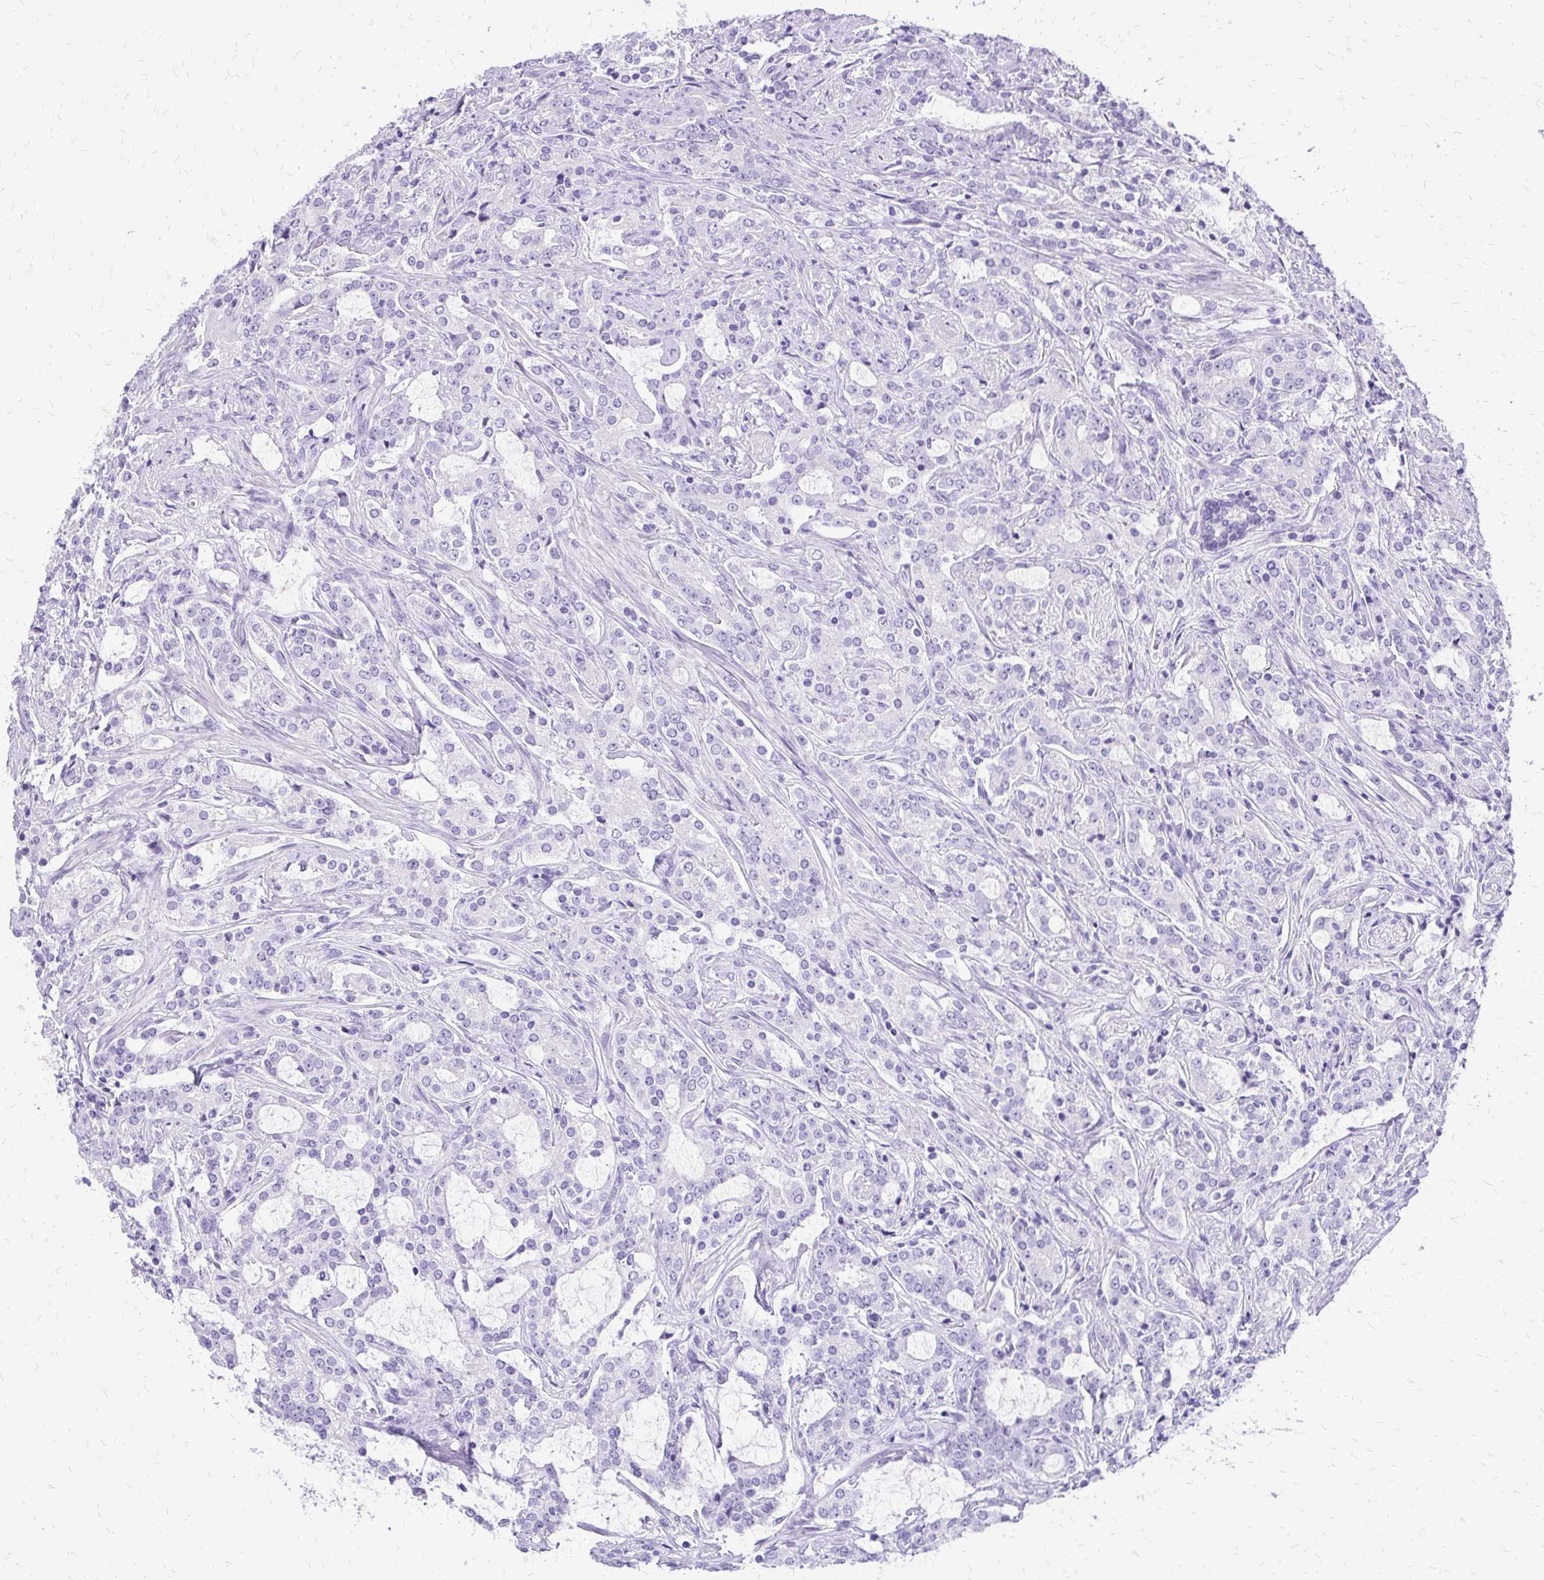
{"staining": {"intensity": "negative", "quantity": "none", "location": "none"}, "tissue": "prostate cancer", "cell_type": "Tumor cells", "image_type": "cancer", "snomed": [{"axis": "morphology", "description": "Adenocarcinoma, Medium grade"}, {"axis": "topography", "description": "Prostate"}], "caption": "This micrograph is of prostate adenocarcinoma (medium-grade) stained with immunohistochemistry (IHC) to label a protein in brown with the nuclei are counter-stained blue. There is no staining in tumor cells.", "gene": "SLC32A1", "patient": {"sex": "male", "age": 57}}